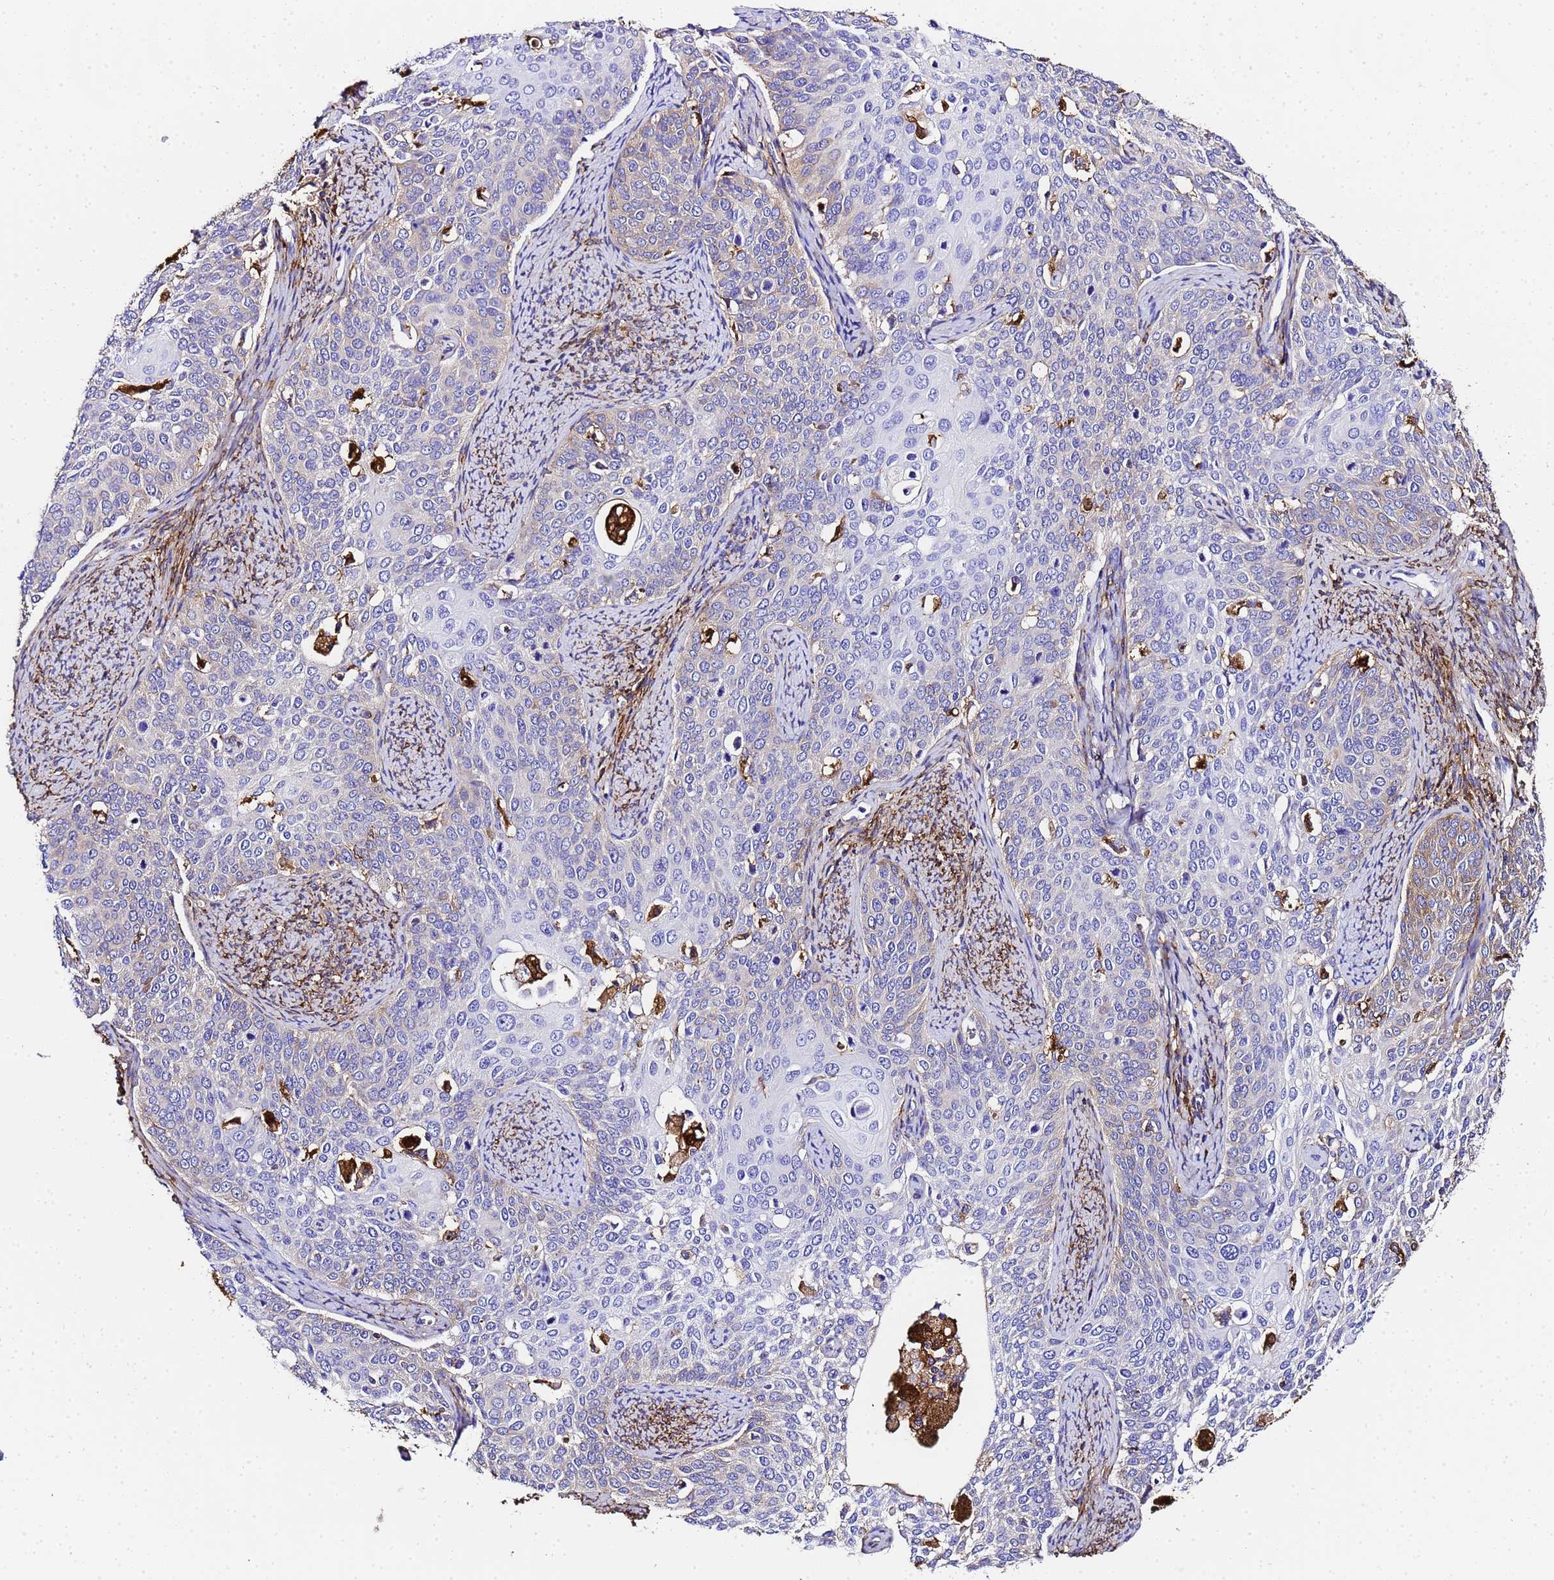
{"staining": {"intensity": "weak", "quantity": "<25%", "location": "cytoplasmic/membranous"}, "tissue": "cervical cancer", "cell_type": "Tumor cells", "image_type": "cancer", "snomed": [{"axis": "morphology", "description": "Squamous cell carcinoma, NOS"}, {"axis": "topography", "description": "Cervix"}], "caption": "DAB immunohistochemical staining of human cervical squamous cell carcinoma demonstrates no significant expression in tumor cells. (DAB immunohistochemistry (IHC) with hematoxylin counter stain).", "gene": "FTL", "patient": {"sex": "female", "age": 44}}